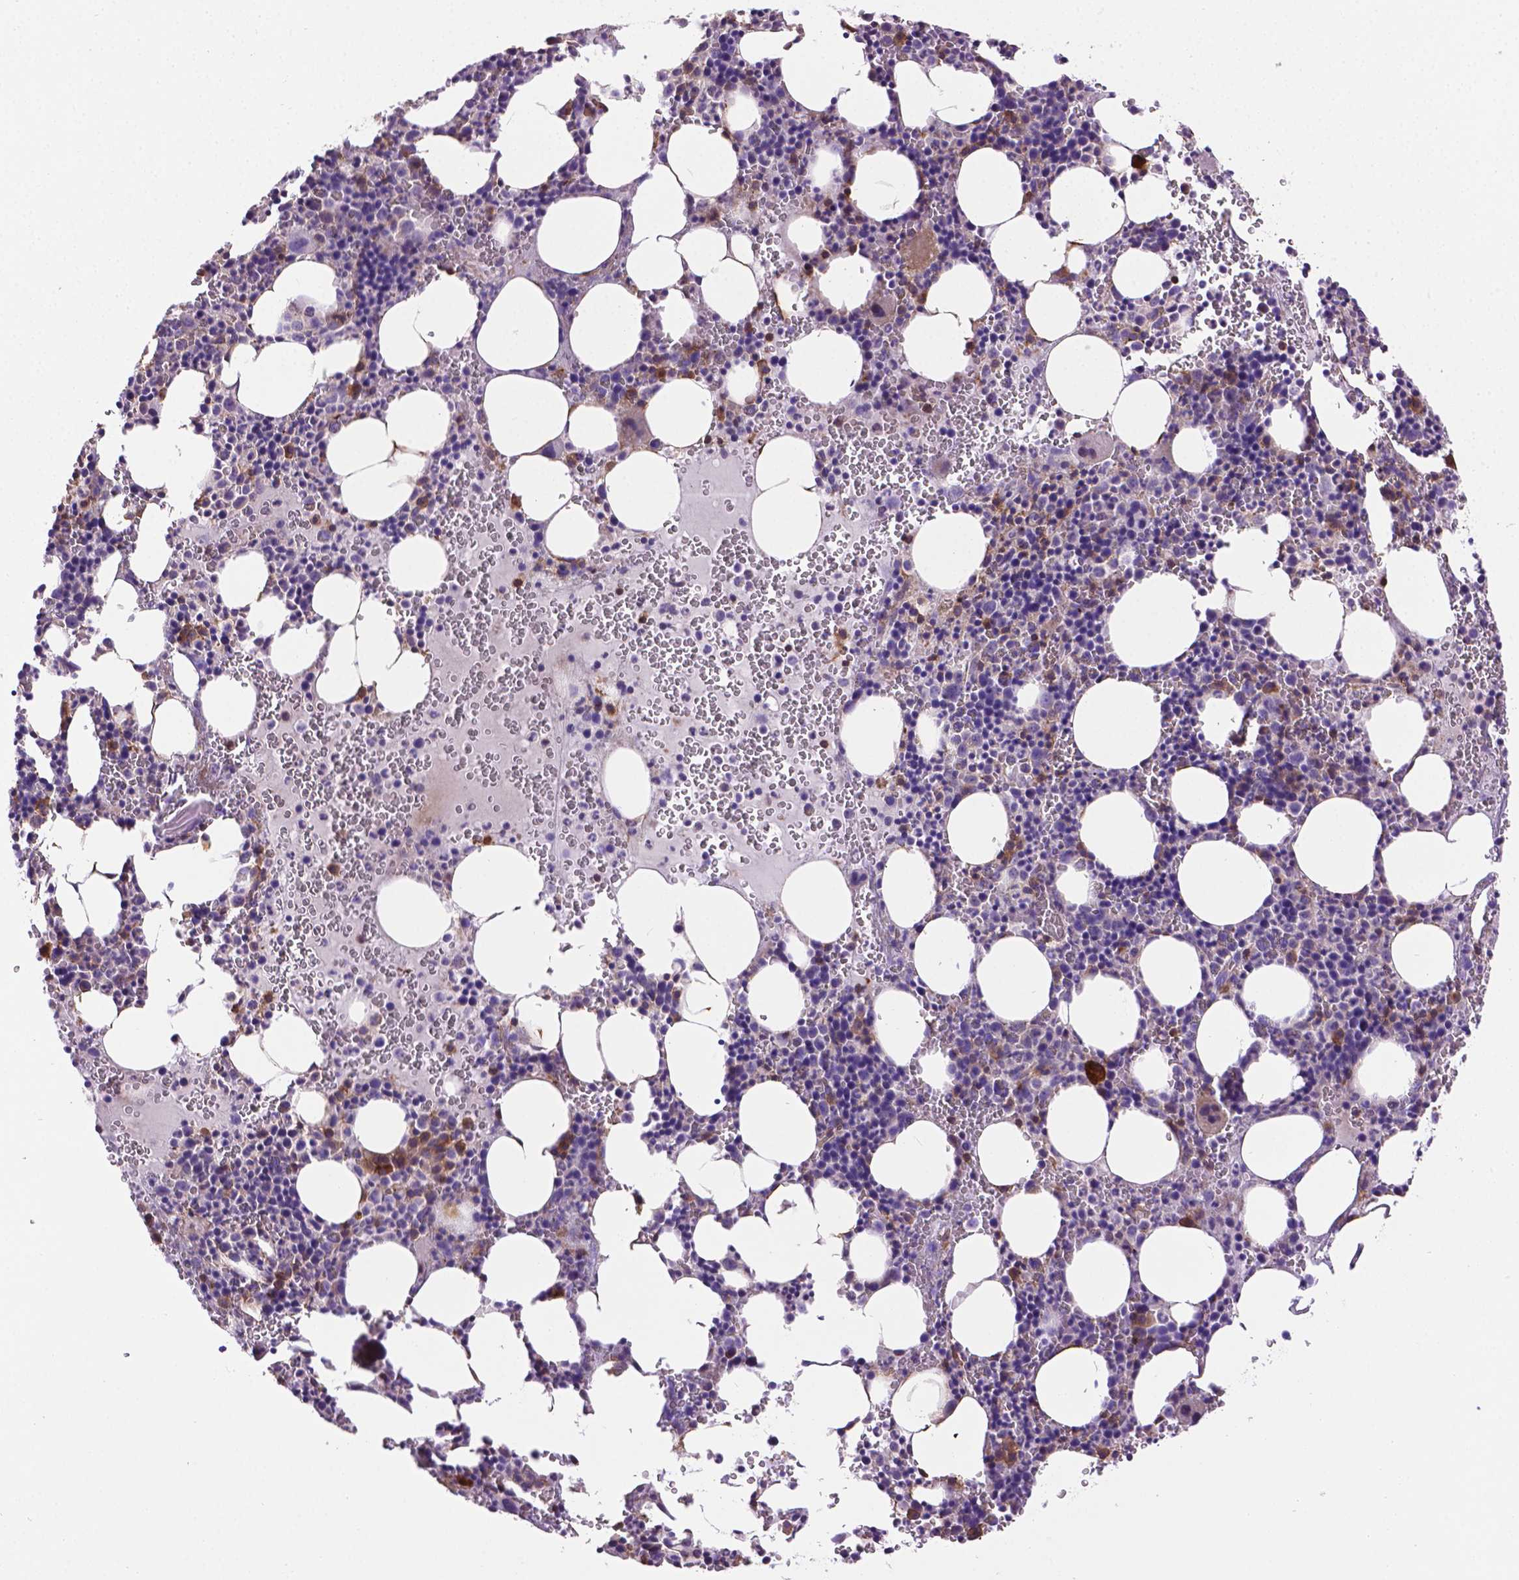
{"staining": {"intensity": "moderate", "quantity": "<25%", "location": "cytoplasmic/membranous,nuclear"}, "tissue": "bone marrow", "cell_type": "Hematopoietic cells", "image_type": "normal", "snomed": [{"axis": "morphology", "description": "Normal tissue, NOS"}, {"axis": "topography", "description": "Bone marrow"}], "caption": "Unremarkable bone marrow reveals moderate cytoplasmic/membranous,nuclear staining in approximately <25% of hematopoietic cells Immunohistochemistry (ihc) stains the protein of interest in brown and the nuclei are stained blue..", "gene": "ACAD10", "patient": {"sex": "male", "age": 63}}